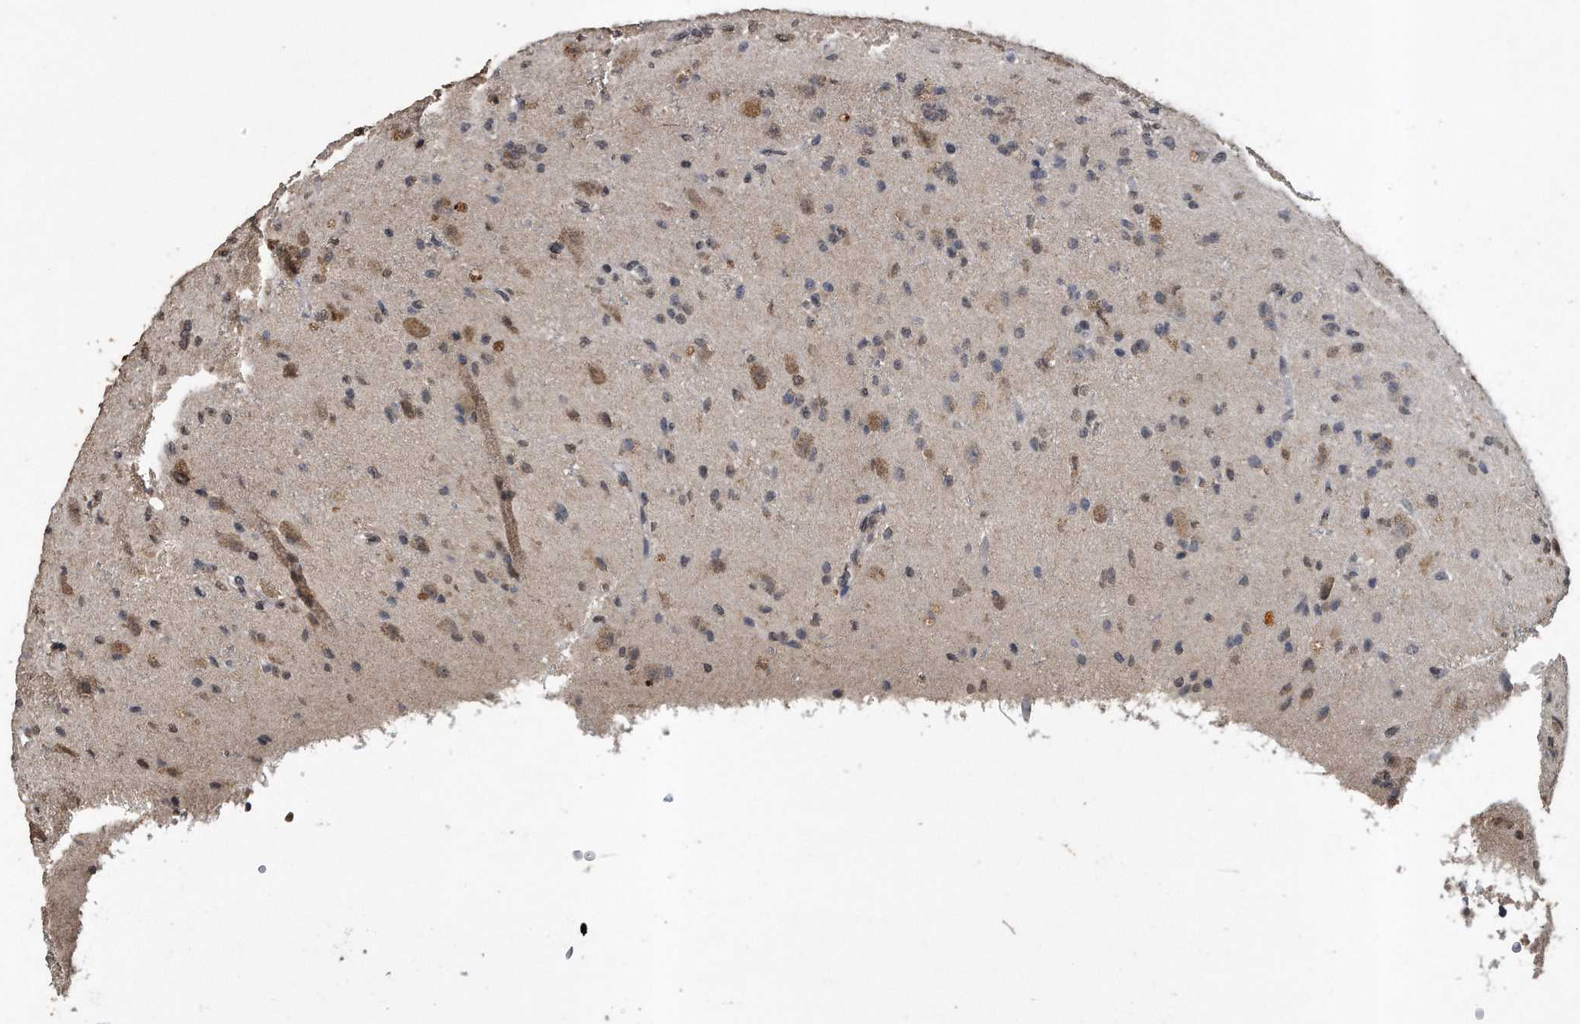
{"staining": {"intensity": "weak", "quantity": "25%-75%", "location": "nuclear"}, "tissue": "glioma", "cell_type": "Tumor cells", "image_type": "cancer", "snomed": [{"axis": "morphology", "description": "Glioma, malignant, High grade"}, {"axis": "topography", "description": "pancreas cauda"}], "caption": "Protein positivity by immunohistochemistry (IHC) reveals weak nuclear staining in about 25%-75% of tumor cells in glioma.", "gene": "CRYZL1", "patient": {"sex": "male", "age": 60}}